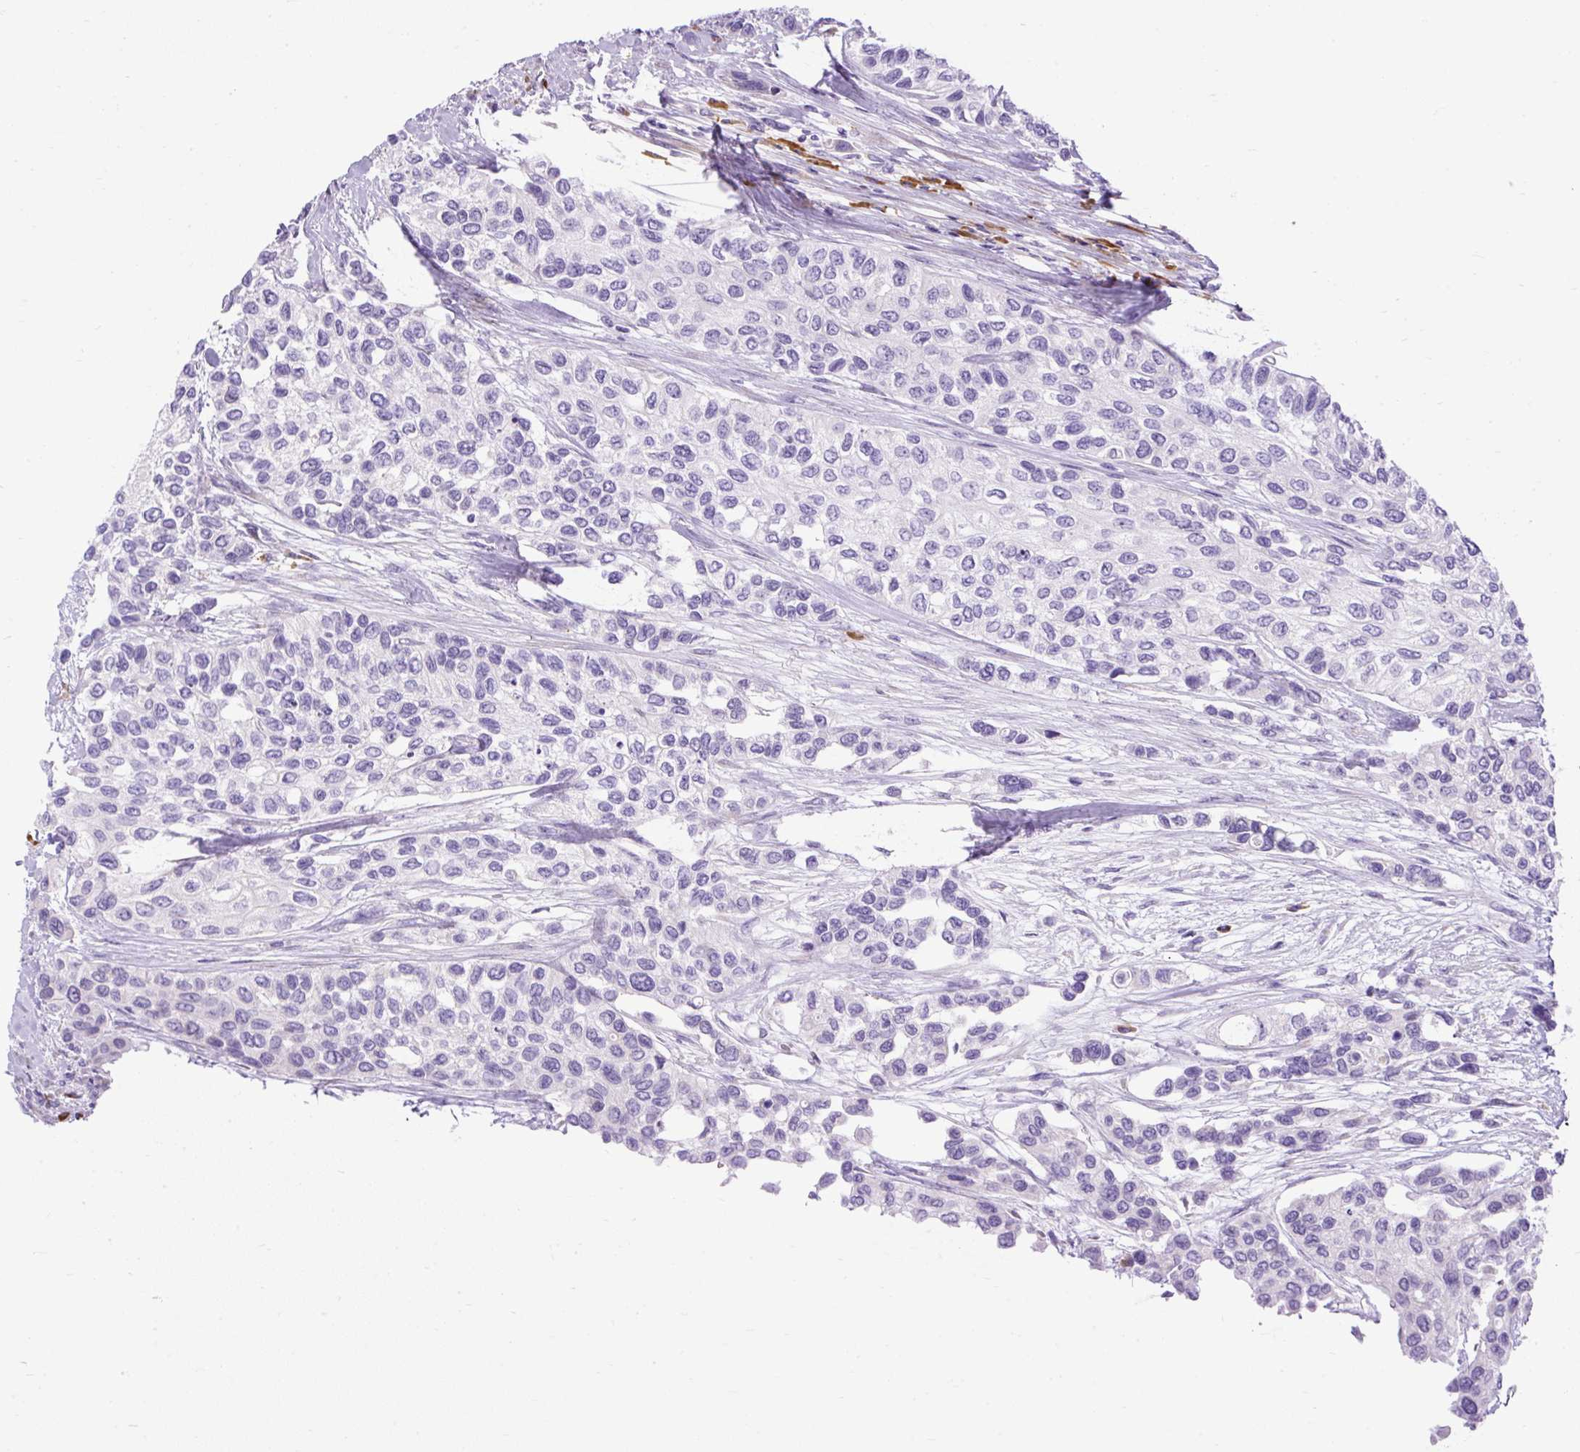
{"staining": {"intensity": "negative", "quantity": "none", "location": "none"}, "tissue": "urothelial cancer", "cell_type": "Tumor cells", "image_type": "cancer", "snomed": [{"axis": "morphology", "description": "Normal tissue, NOS"}, {"axis": "morphology", "description": "Urothelial carcinoma, High grade"}, {"axis": "topography", "description": "Vascular tissue"}, {"axis": "topography", "description": "Urinary bladder"}], "caption": "Immunohistochemistry micrograph of high-grade urothelial carcinoma stained for a protein (brown), which exhibits no expression in tumor cells.", "gene": "SYBU", "patient": {"sex": "female", "age": 56}}